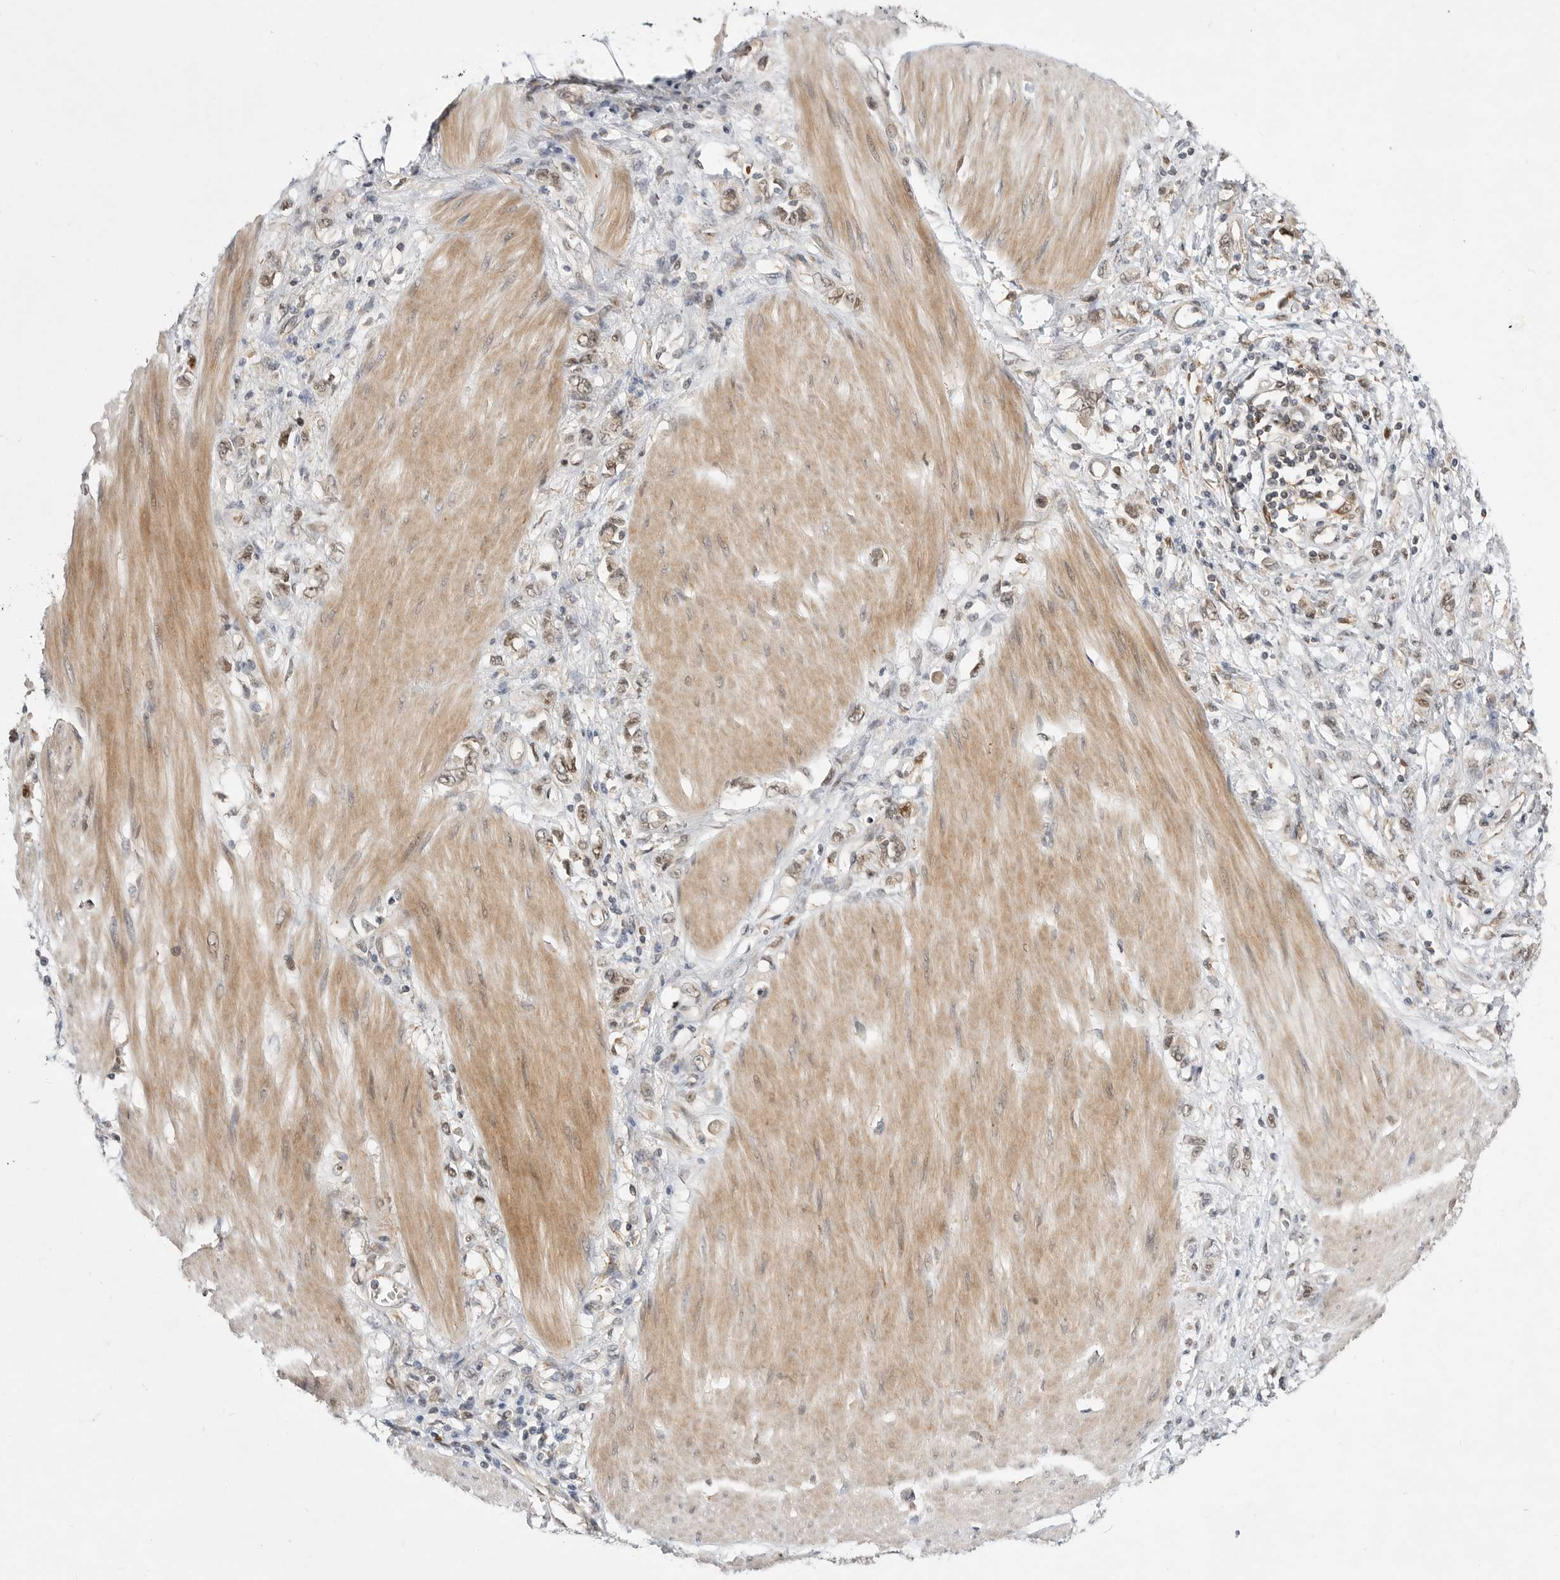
{"staining": {"intensity": "weak", "quantity": ">75%", "location": "cytoplasmic/membranous,nuclear"}, "tissue": "stomach cancer", "cell_type": "Tumor cells", "image_type": "cancer", "snomed": [{"axis": "morphology", "description": "Adenocarcinoma, NOS"}, {"axis": "topography", "description": "Stomach"}], "caption": "The photomicrograph reveals a brown stain indicating the presence of a protein in the cytoplasmic/membranous and nuclear of tumor cells in stomach cancer (adenocarcinoma).", "gene": "CSNK1G3", "patient": {"sex": "female", "age": 76}}